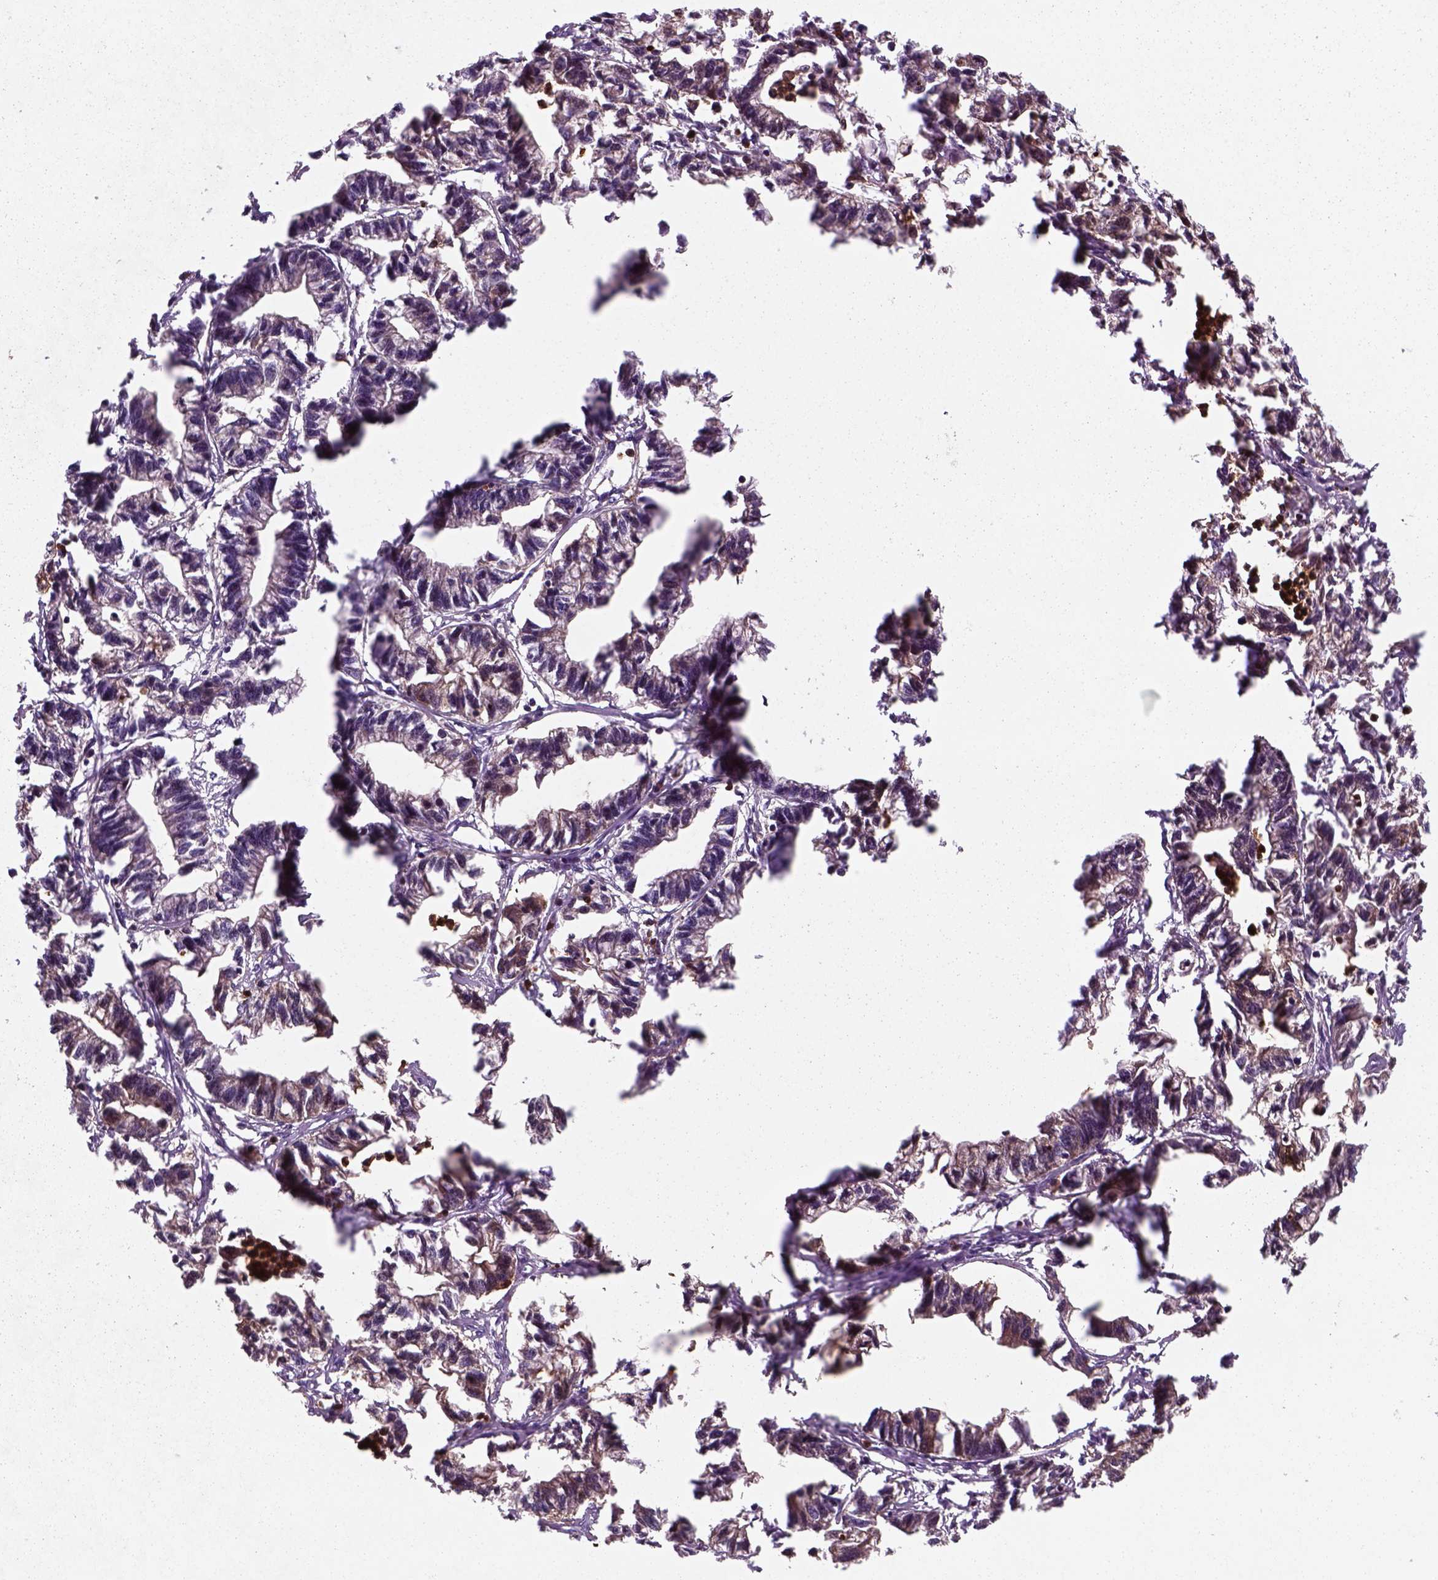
{"staining": {"intensity": "weak", "quantity": ">75%", "location": "cytoplasmic/membranous"}, "tissue": "stomach cancer", "cell_type": "Tumor cells", "image_type": "cancer", "snomed": [{"axis": "morphology", "description": "Adenocarcinoma, NOS"}, {"axis": "topography", "description": "Stomach"}], "caption": "Immunohistochemistry (DAB (3,3'-diaminobenzidine)) staining of human stomach adenocarcinoma exhibits weak cytoplasmic/membranous protein expression in about >75% of tumor cells. (IHC, brightfield microscopy, high magnification).", "gene": "NUDT16L1", "patient": {"sex": "male", "age": 83}}